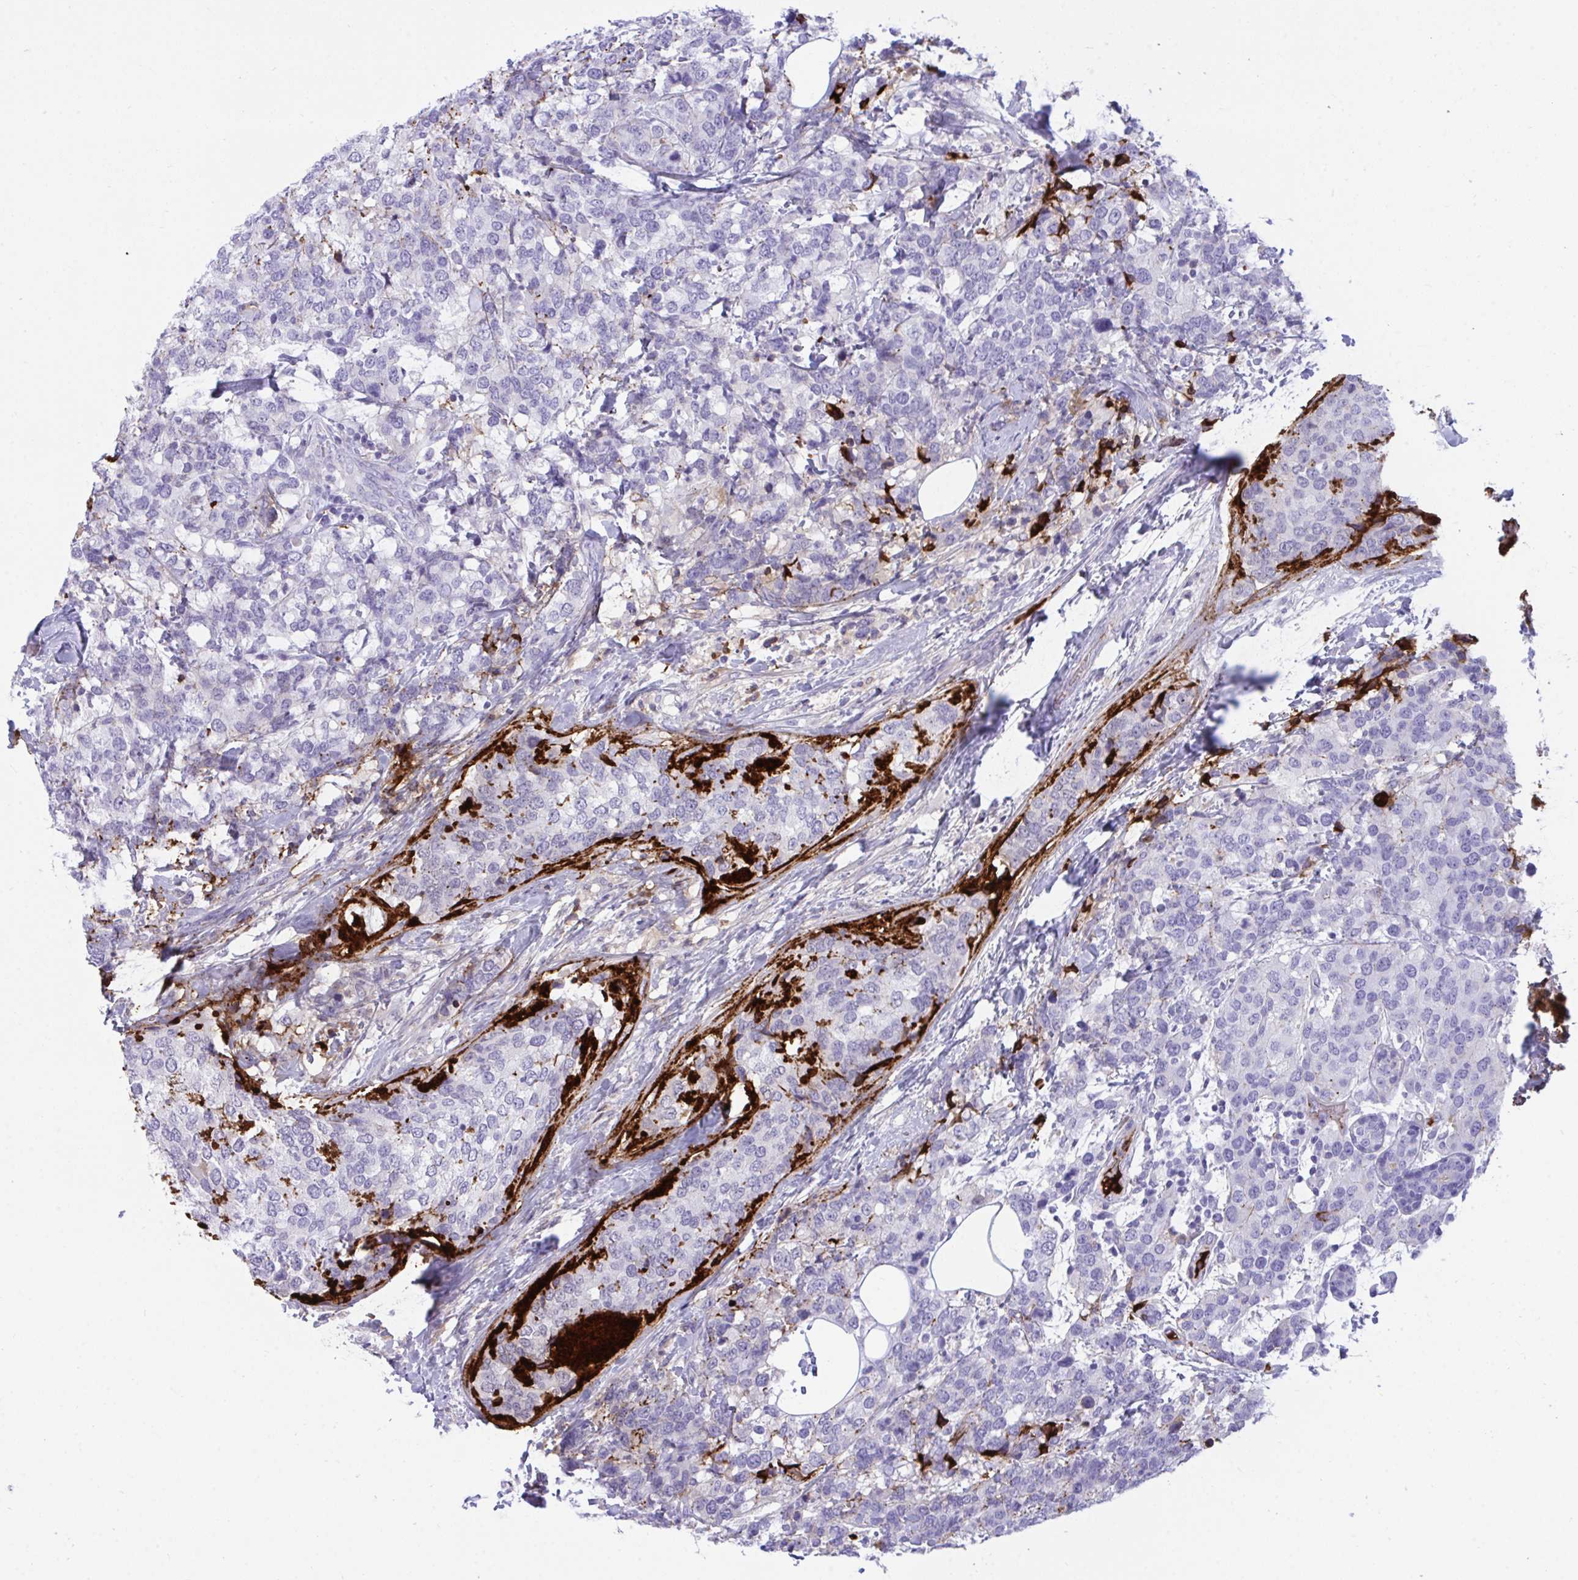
{"staining": {"intensity": "negative", "quantity": "none", "location": "none"}, "tissue": "breast cancer", "cell_type": "Tumor cells", "image_type": "cancer", "snomed": [{"axis": "morphology", "description": "Lobular carcinoma"}, {"axis": "topography", "description": "Breast"}], "caption": "Tumor cells show no significant protein expression in breast cancer.", "gene": "F2", "patient": {"sex": "female", "age": 59}}